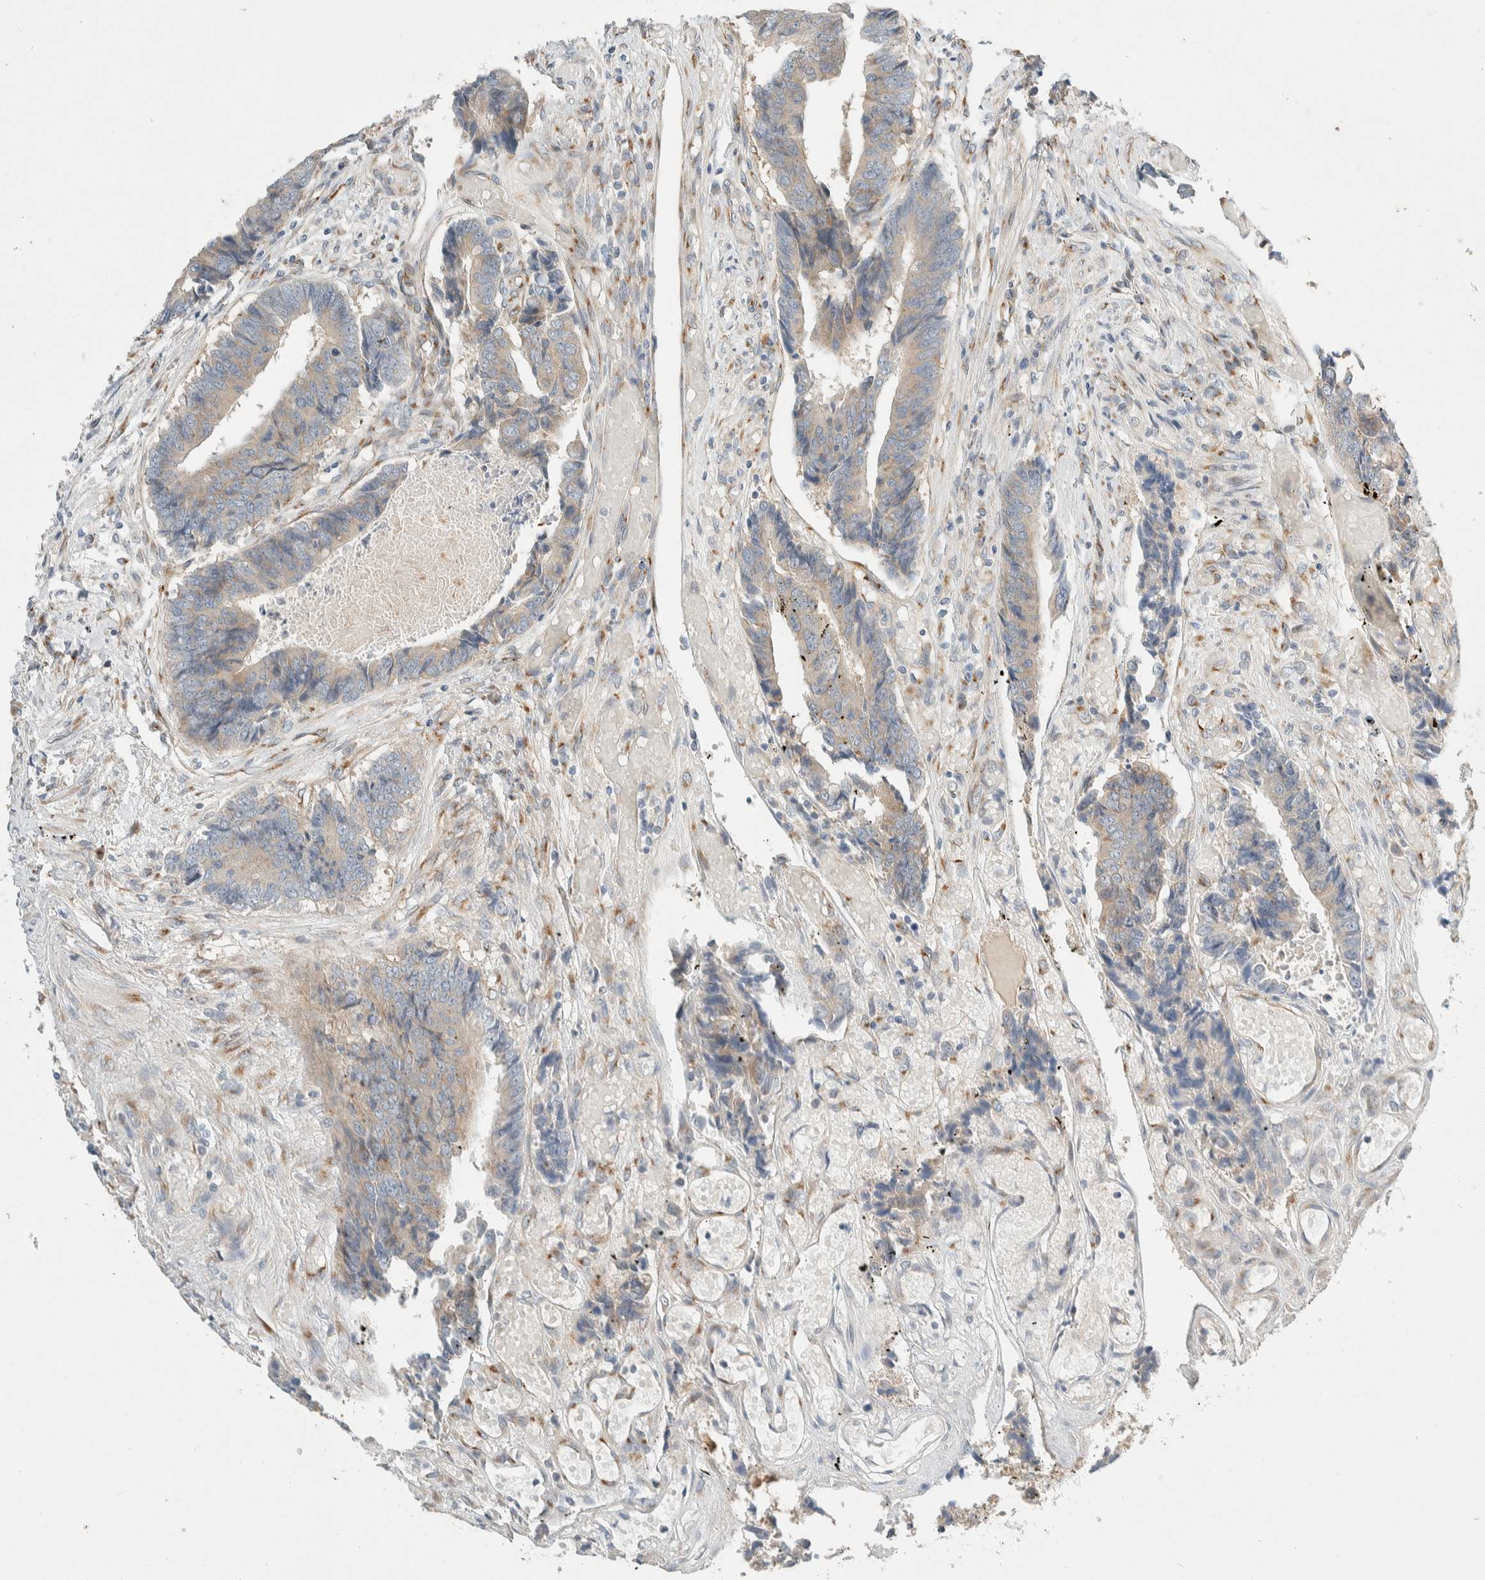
{"staining": {"intensity": "negative", "quantity": "none", "location": "none"}, "tissue": "colorectal cancer", "cell_type": "Tumor cells", "image_type": "cancer", "snomed": [{"axis": "morphology", "description": "Adenocarcinoma, NOS"}, {"axis": "topography", "description": "Rectum"}], "caption": "Immunohistochemical staining of colorectal cancer (adenocarcinoma) shows no significant positivity in tumor cells.", "gene": "TMEM184B", "patient": {"sex": "male", "age": 84}}